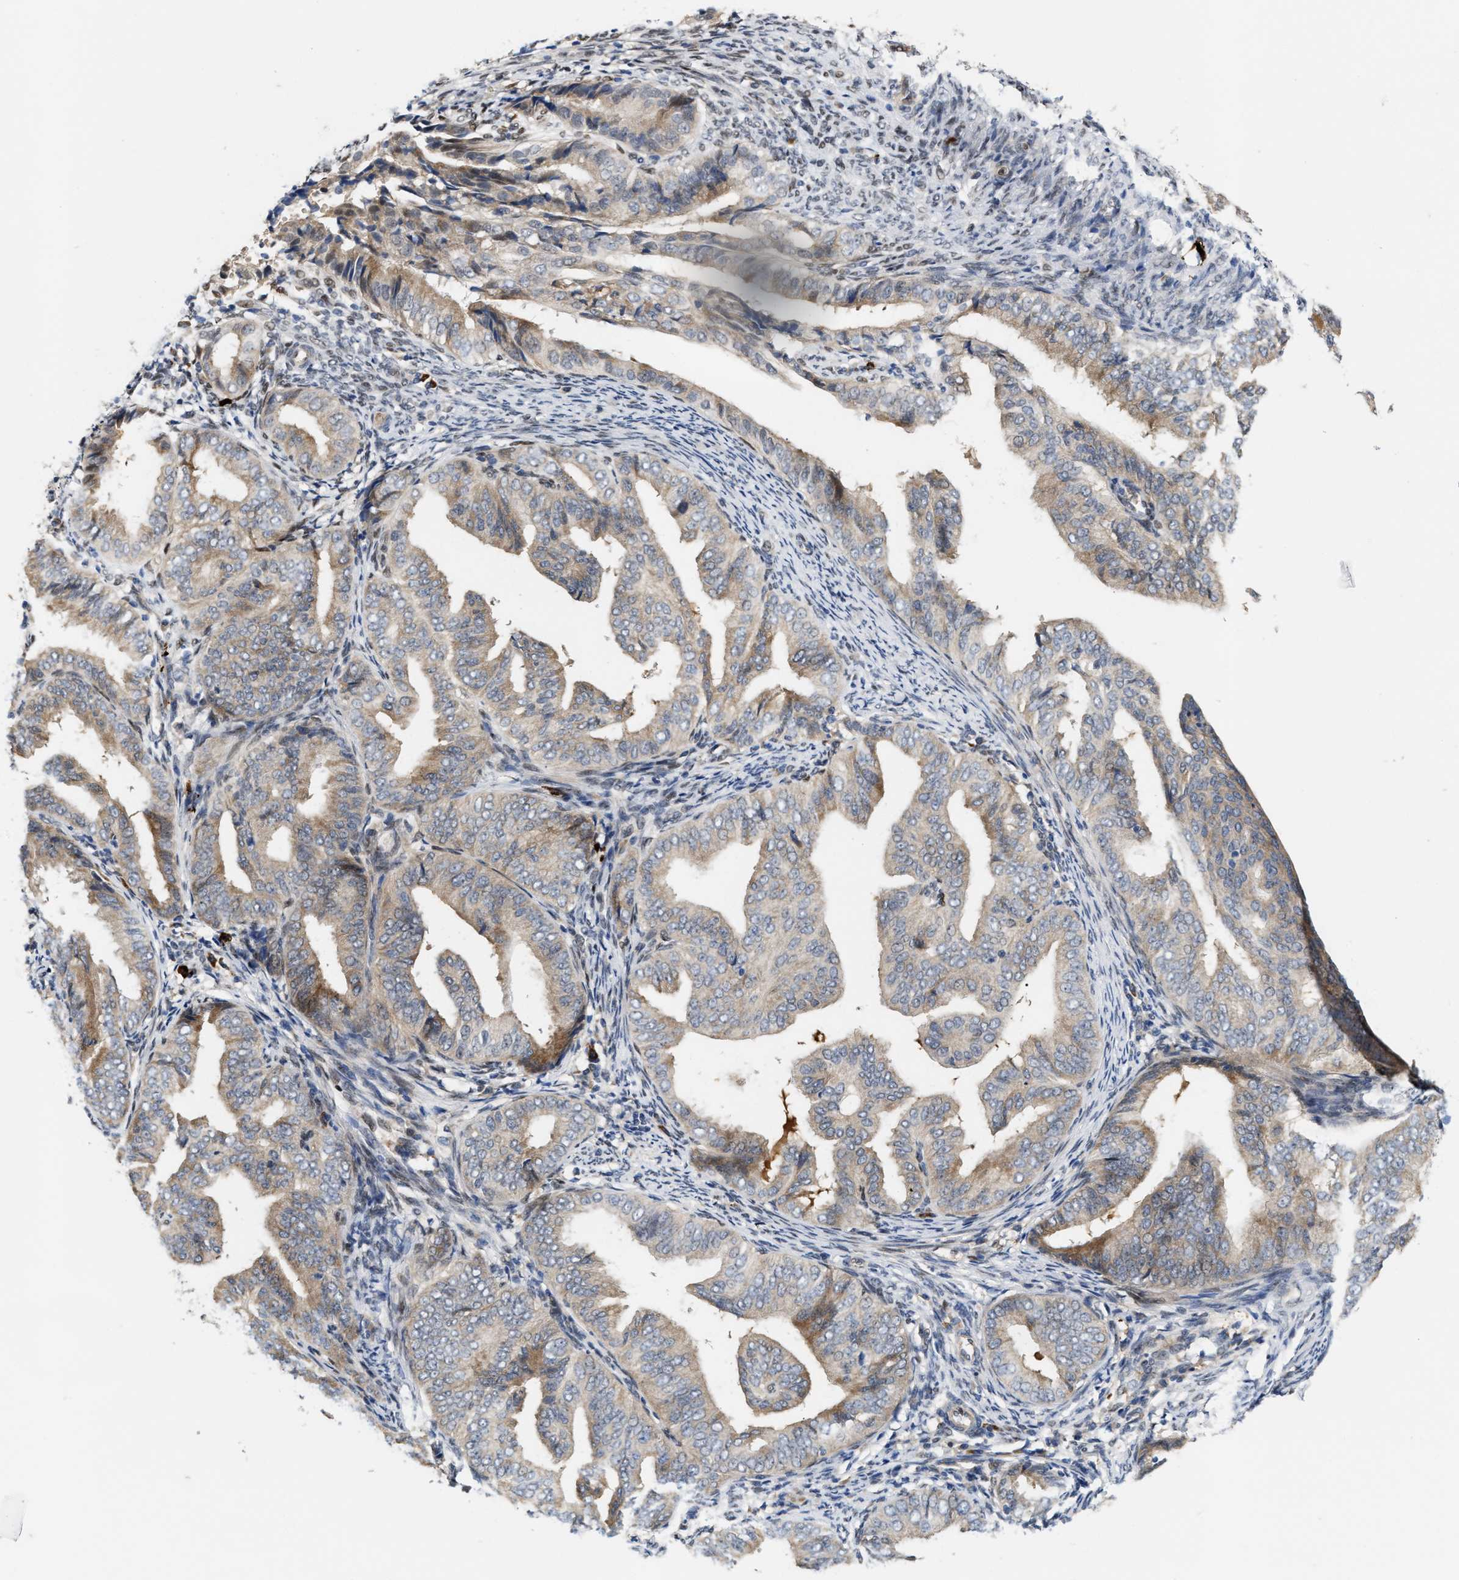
{"staining": {"intensity": "weak", "quantity": ">75%", "location": "cytoplasmic/membranous"}, "tissue": "endometrial cancer", "cell_type": "Tumor cells", "image_type": "cancer", "snomed": [{"axis": "morphology", "description": "Adenocarcinoma, NOS"}, {"axis": "topography", "description": "Endometrium"}], "caption": "A brown stain shows weak cytoplasmic/membranous expression of a protein in endometrial adenocarcinoma tumor cells.", "gene": "TCF4", "patient": {"sex": "female", "age": 58}}